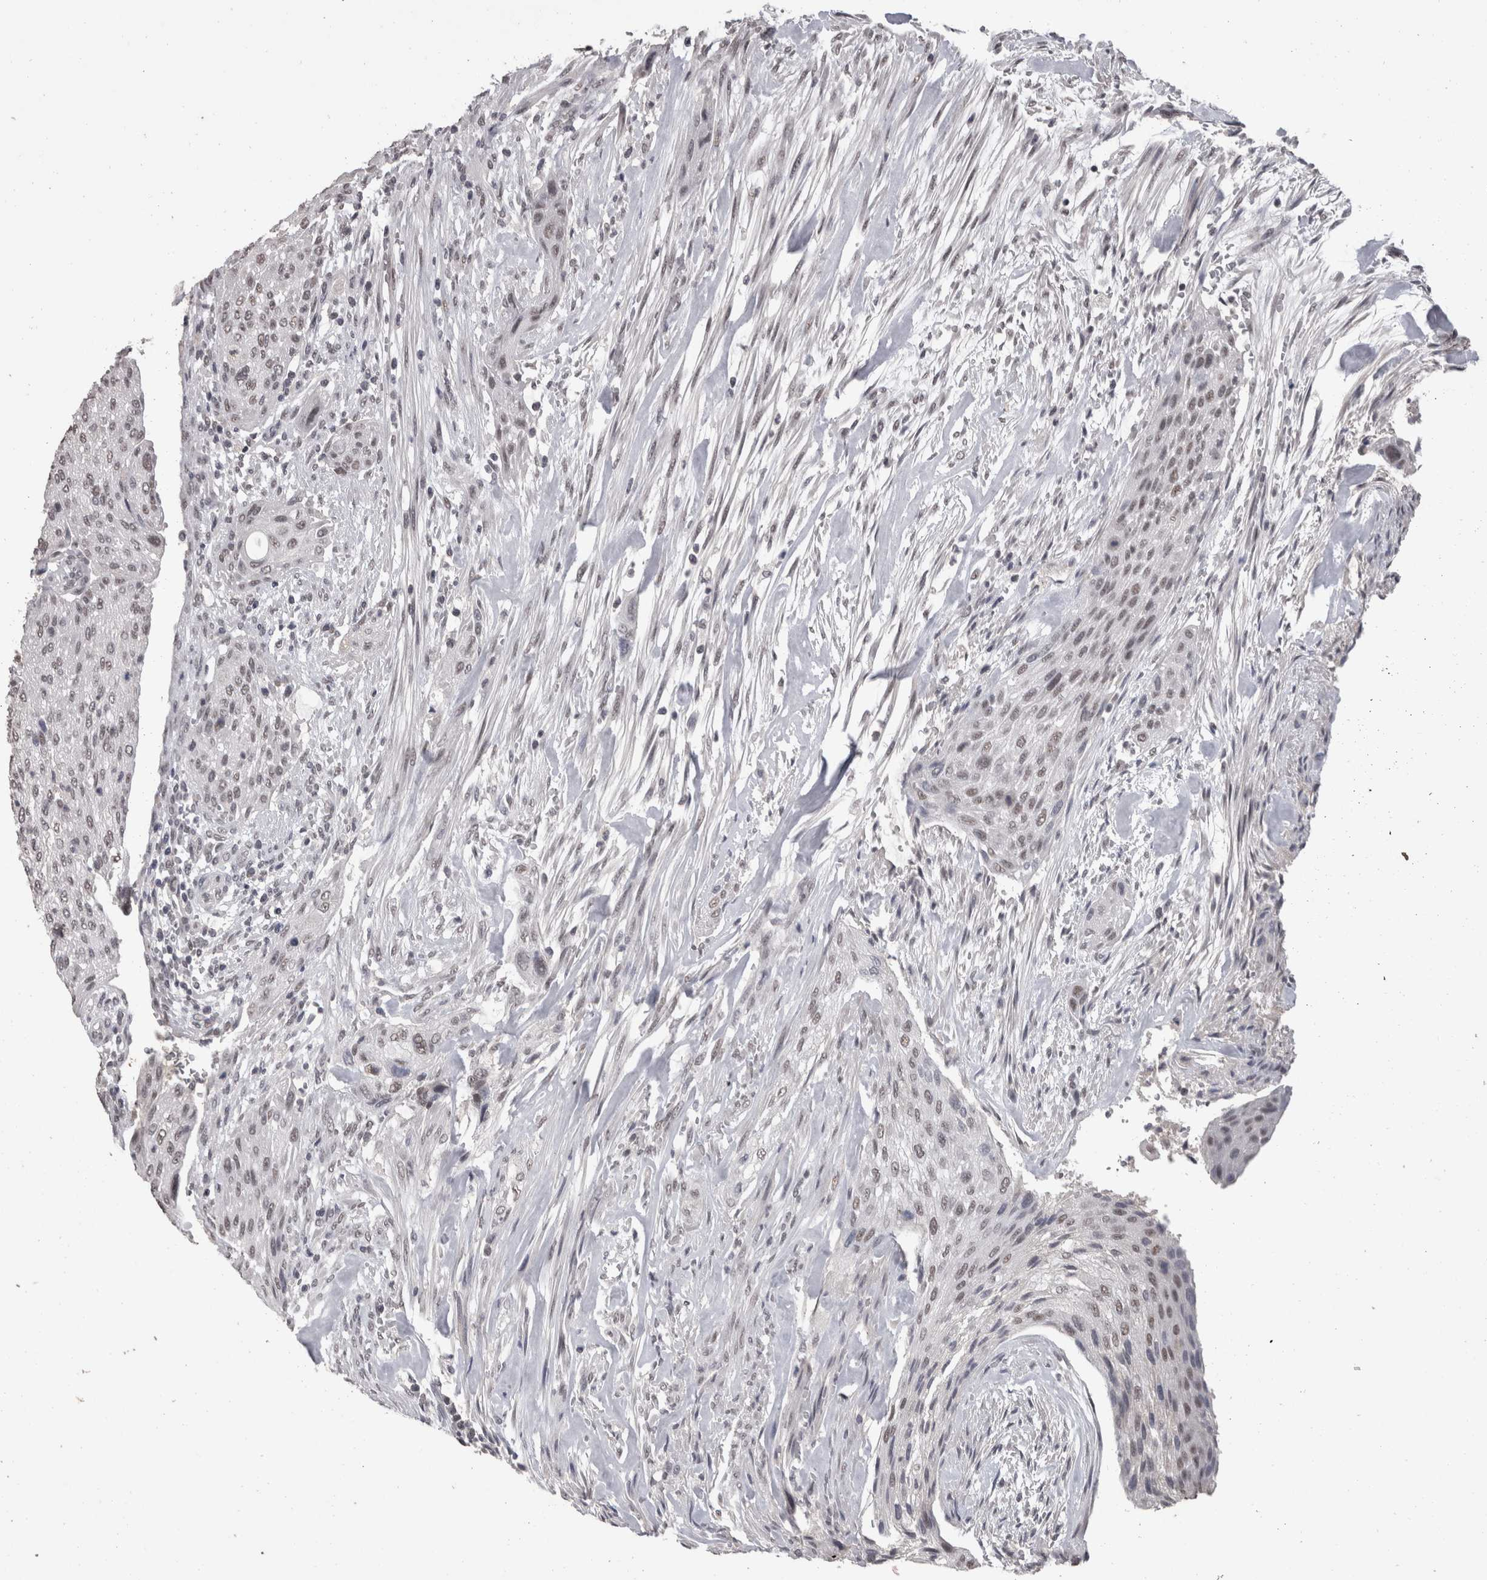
{"staining": {"intensity": "weak", "quantity": ">75%", "location": "nuclear"}, "tissue": "urothelial cancer", "cell_type": "Tumor cells", "image_type": "cancer", "snomed": [{"axis": "morphology", "description": "Urothelial carcinoma, Low grade"}, {"axis": "morphology", "description": "Urothelial carcinoma, High grade"}, {"axis": "topography", "description": "Urinary bladder"}], "caption": "The photomicrograph displays immunohistochemical staining of urothelial carcinoma (high-grade). There is weak nuclear positivity is seen in about >75% of tumor cells.", "gene": "DDX17", "patient": {"sex": "male", "age": 35}}